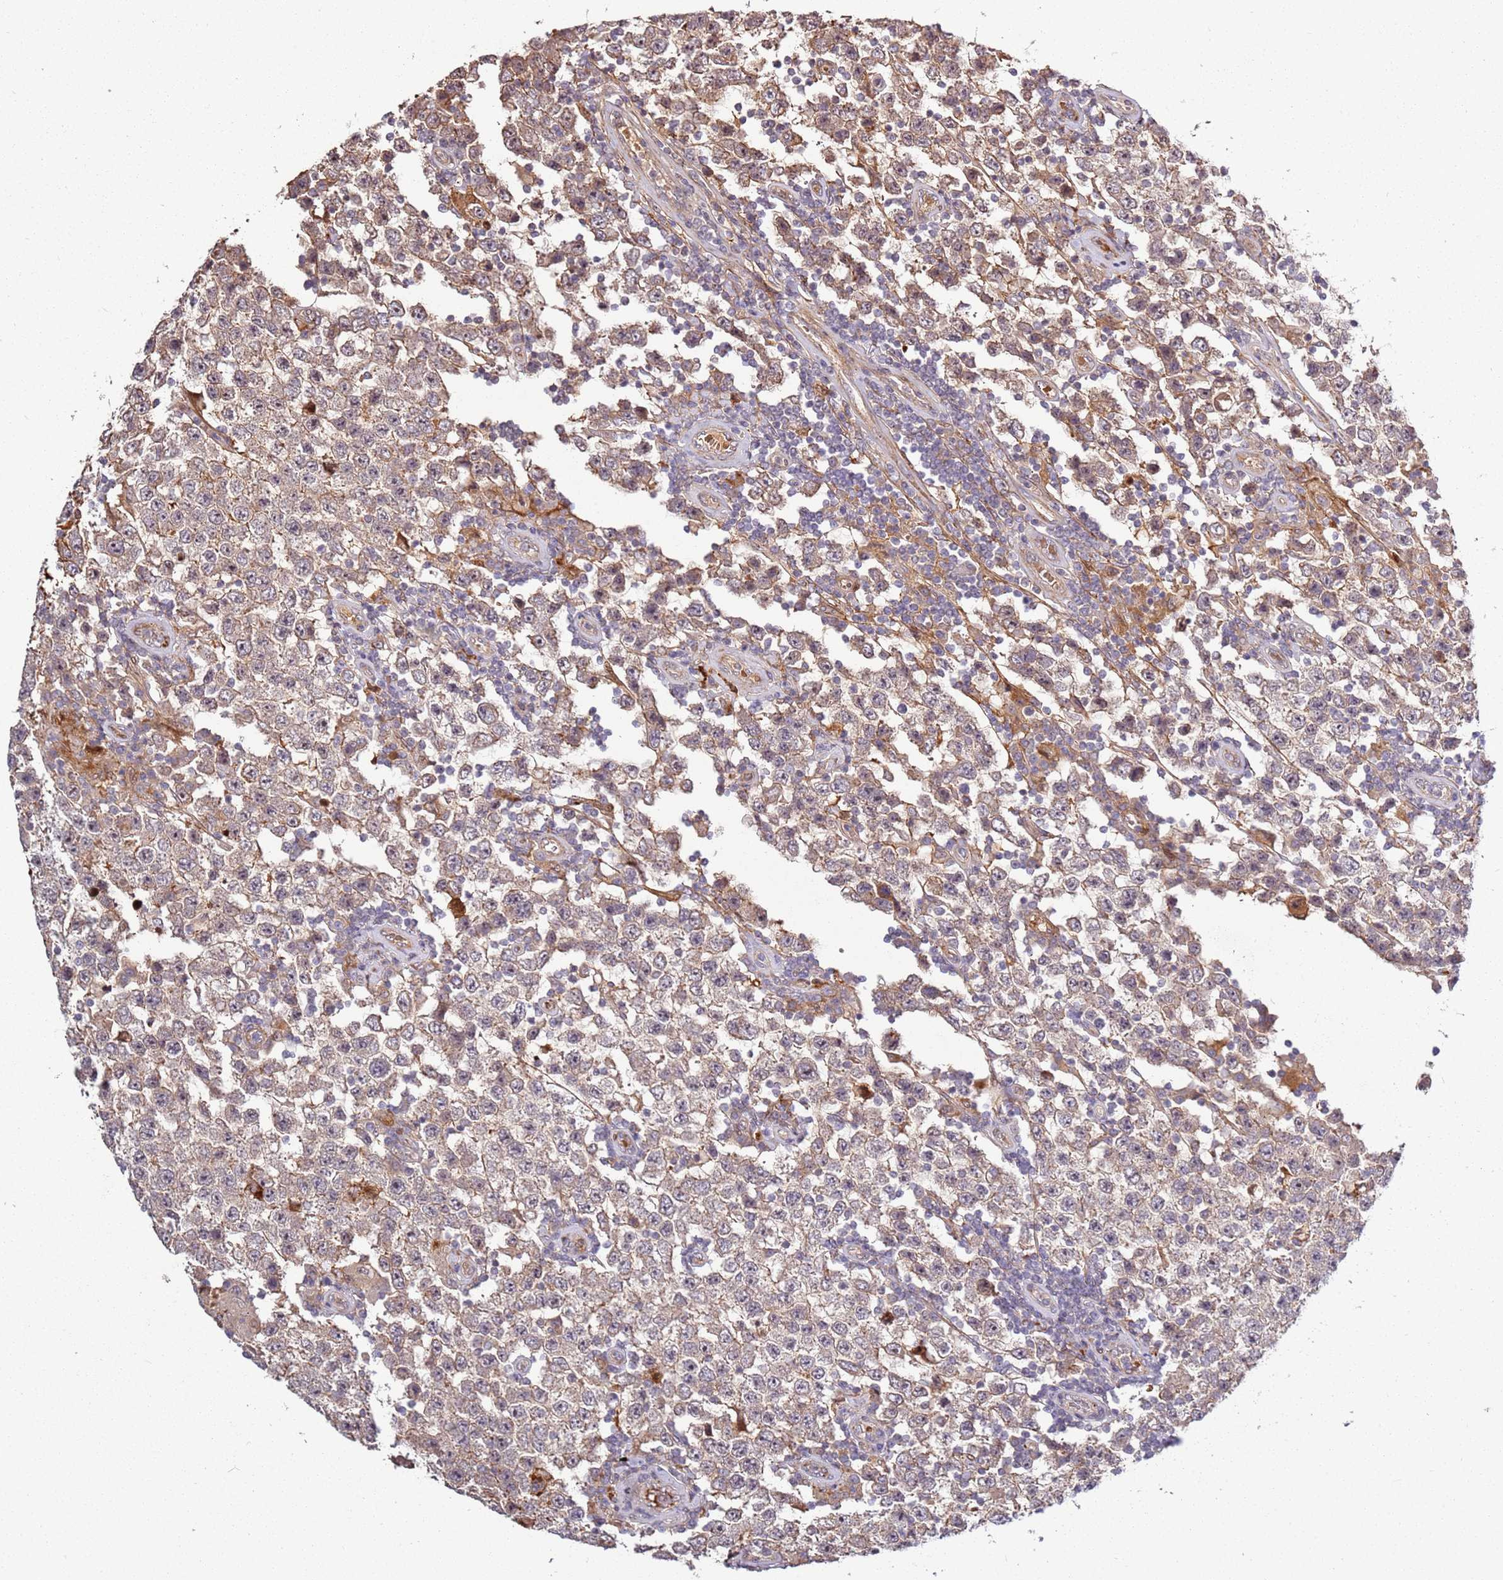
{"staining": {"intensity": "weak", "quantity": "25%-75%", "location": "cytoplasmic/membranous"}, "tissue": "testis cancer", "cell_type": "Tumor cells", "image_type": "cancer", "snomed": [{"axis": "morphology", "description": "Normal tissue, NOS"}, {"axis": "morphology", "description": "Urothelial carcinoma, High grade"}, {"axis": "morphology", "description": "Seminoma, NOS"}, {"axis": "morphology", "description": "Carcinoma, Embryonal, NOS"}, {"axis": "topography", "description": "Urinary bladder"}, {"axis": "topography", "description": "Testis"}], "caption": "A photomicrograph of human testis cancer (embryonal carcinoma) stained for a protein exhibits weak cytoplasmic/membranous brown staining in tumor cells. The protein of interest is stained brown, and the nuclei are stained in blue (DAB IHC with brightfield microscopy, high magnification).", "gene": "RHBDL1", "patient": {"sex": "male", "age": 41}}